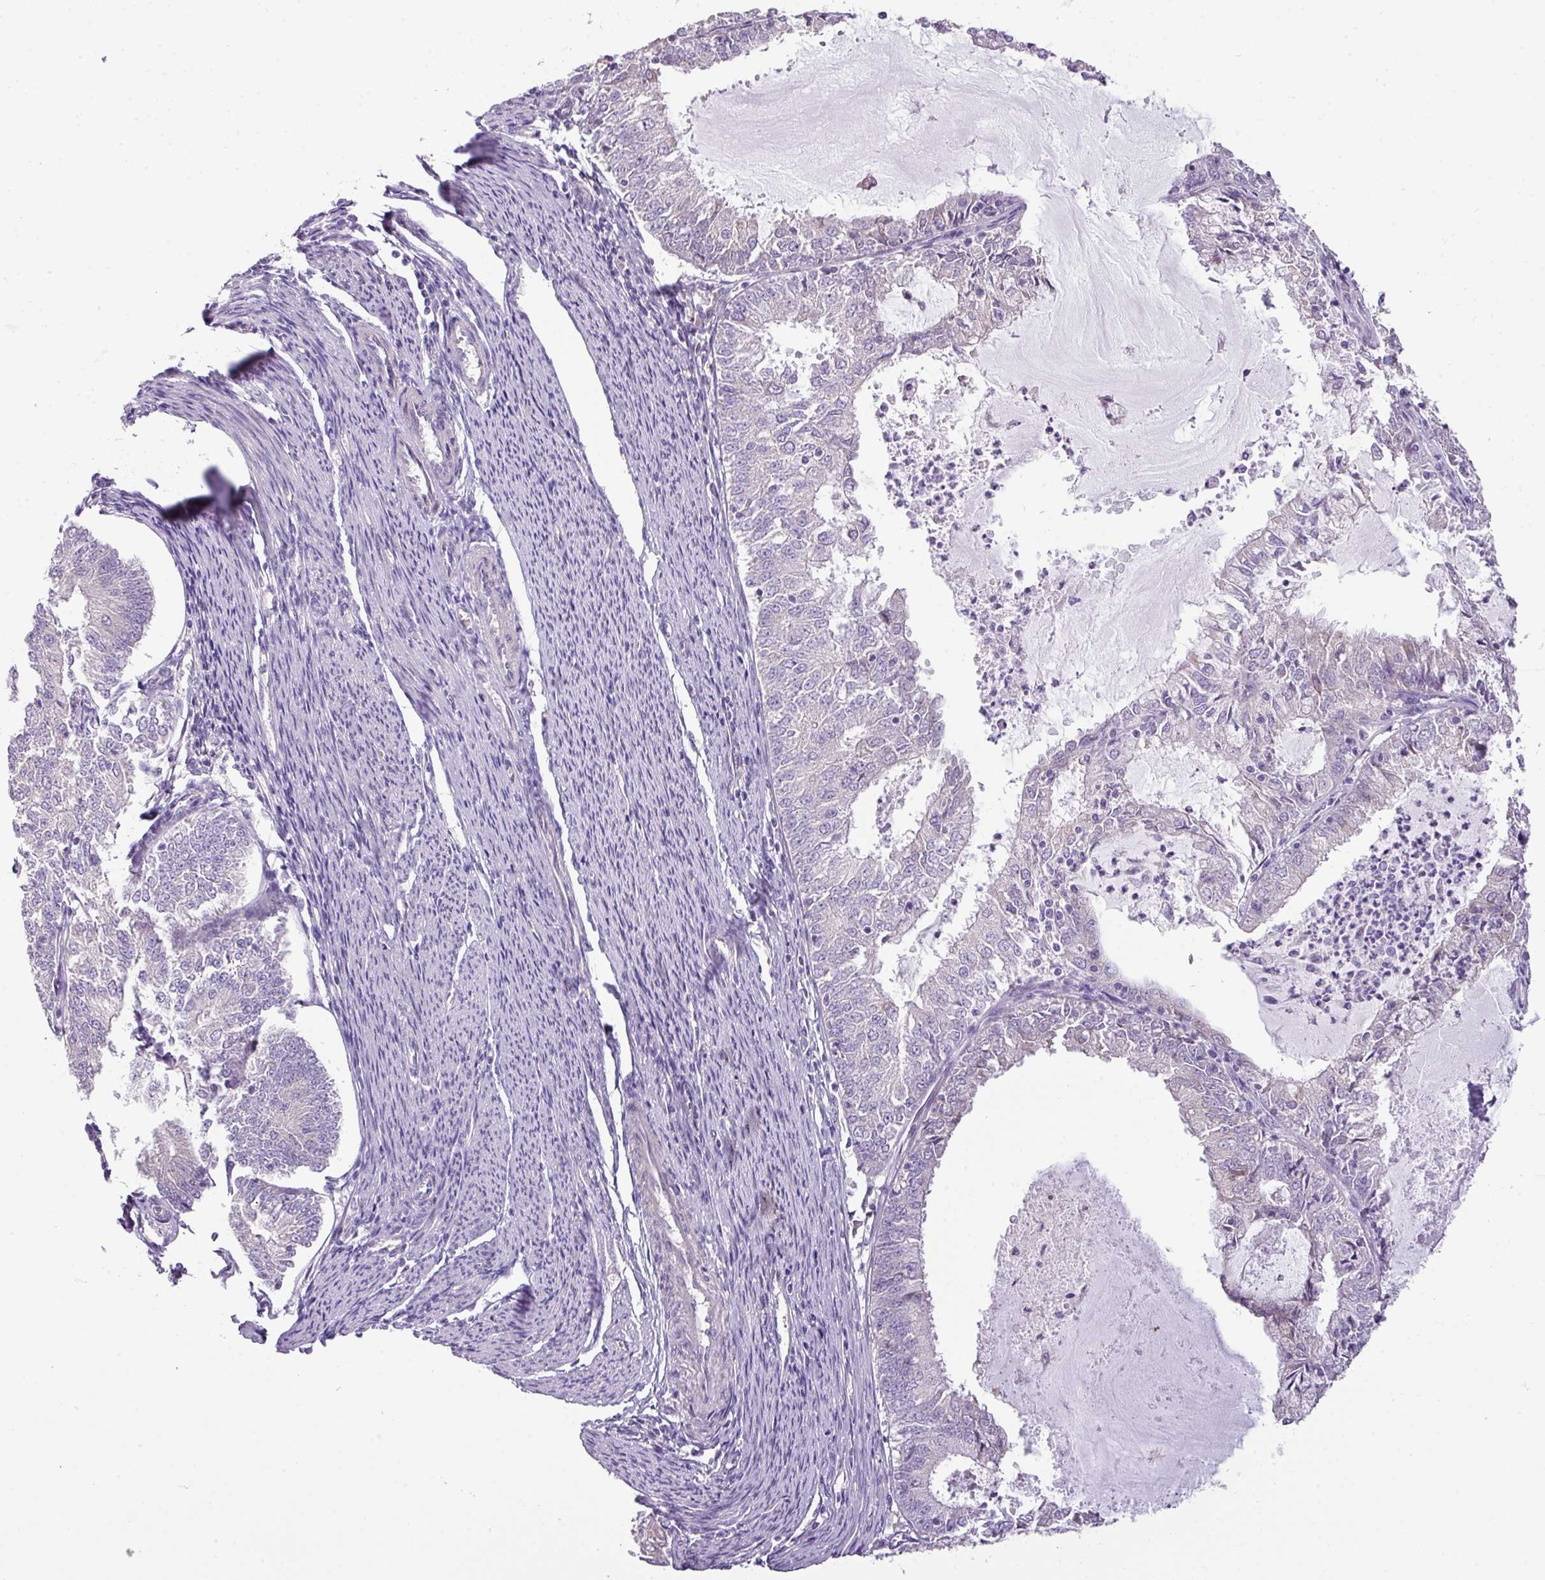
{"staining": {"intensity": "negative", "quantity": "none", "location": "none"}, "tissue": "endometrial cancer", "cell_type": "Tumor cells", "image_type": "cancer", "snomed": [{"axis": "morphology", "description": "Adenocarcinoma, NOS"}, {"axis": "topography", "description": "Endometrium"}], "caption": "High power microscopy photomicrograph of an IHC micrograph of endometrial cancer, revealing no significant positivity in tumor cells.", "gene": "PIK3R5", "patient": {"sex": "female", "age": 57}}